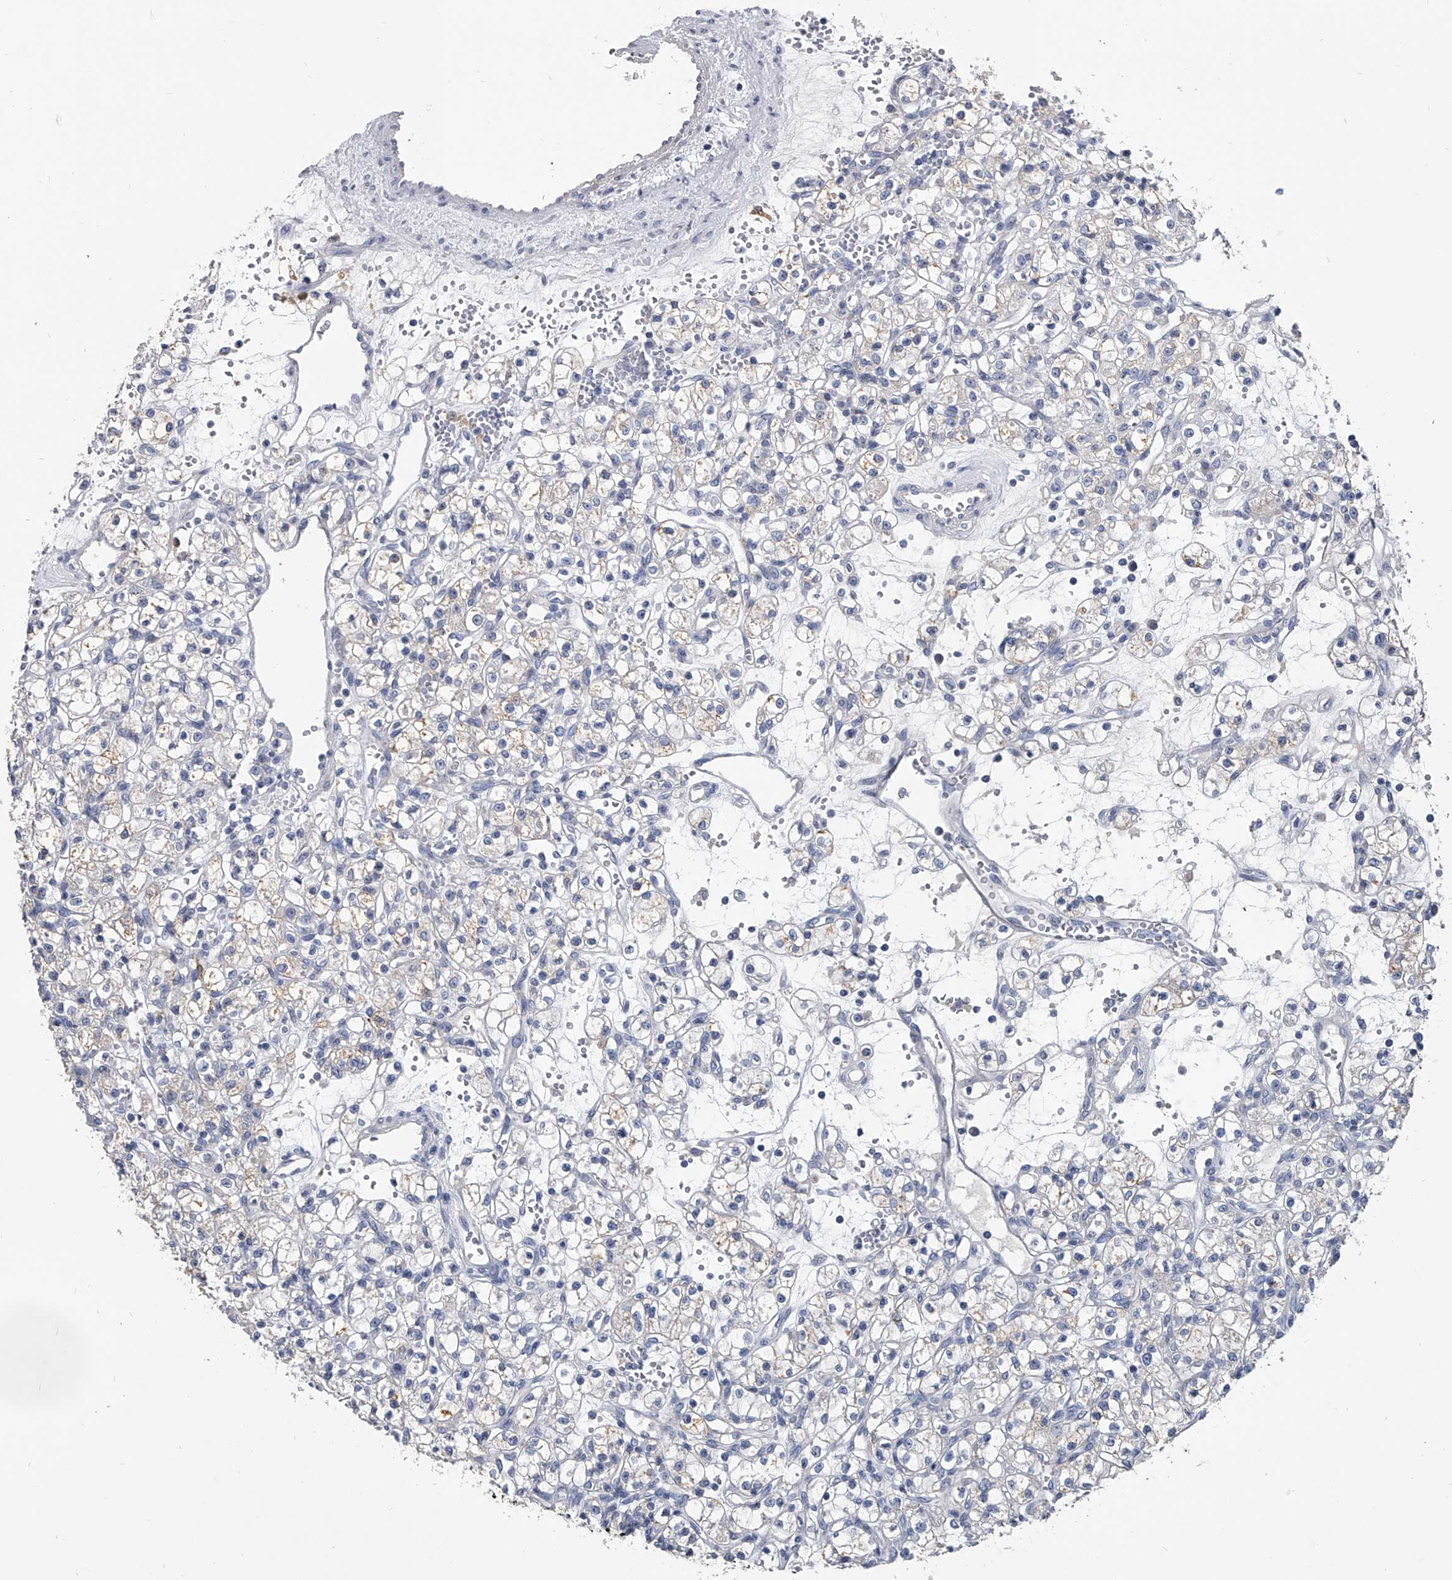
{"staining": {"intensity": "negative", "quantity": "none", "location": "none"}, "tissue": "renal cancer", "cell_type": "Tumor cells", "image_type": "cancer", "snomed": [{"axis": "morphology", "description": "Adenocarcinoma, NOS"}, {"axis": "topography", "description": "Kidney"}], "caption": "This histopathology image is of renal adenocarcinoma stained with immunohistochemistry to label a protein in brown with the nuclei are counter-stained blue. There is no positivity in tumor cells.", "gene": "SPP1", "patient": {"sex": "female", "age": 59}}